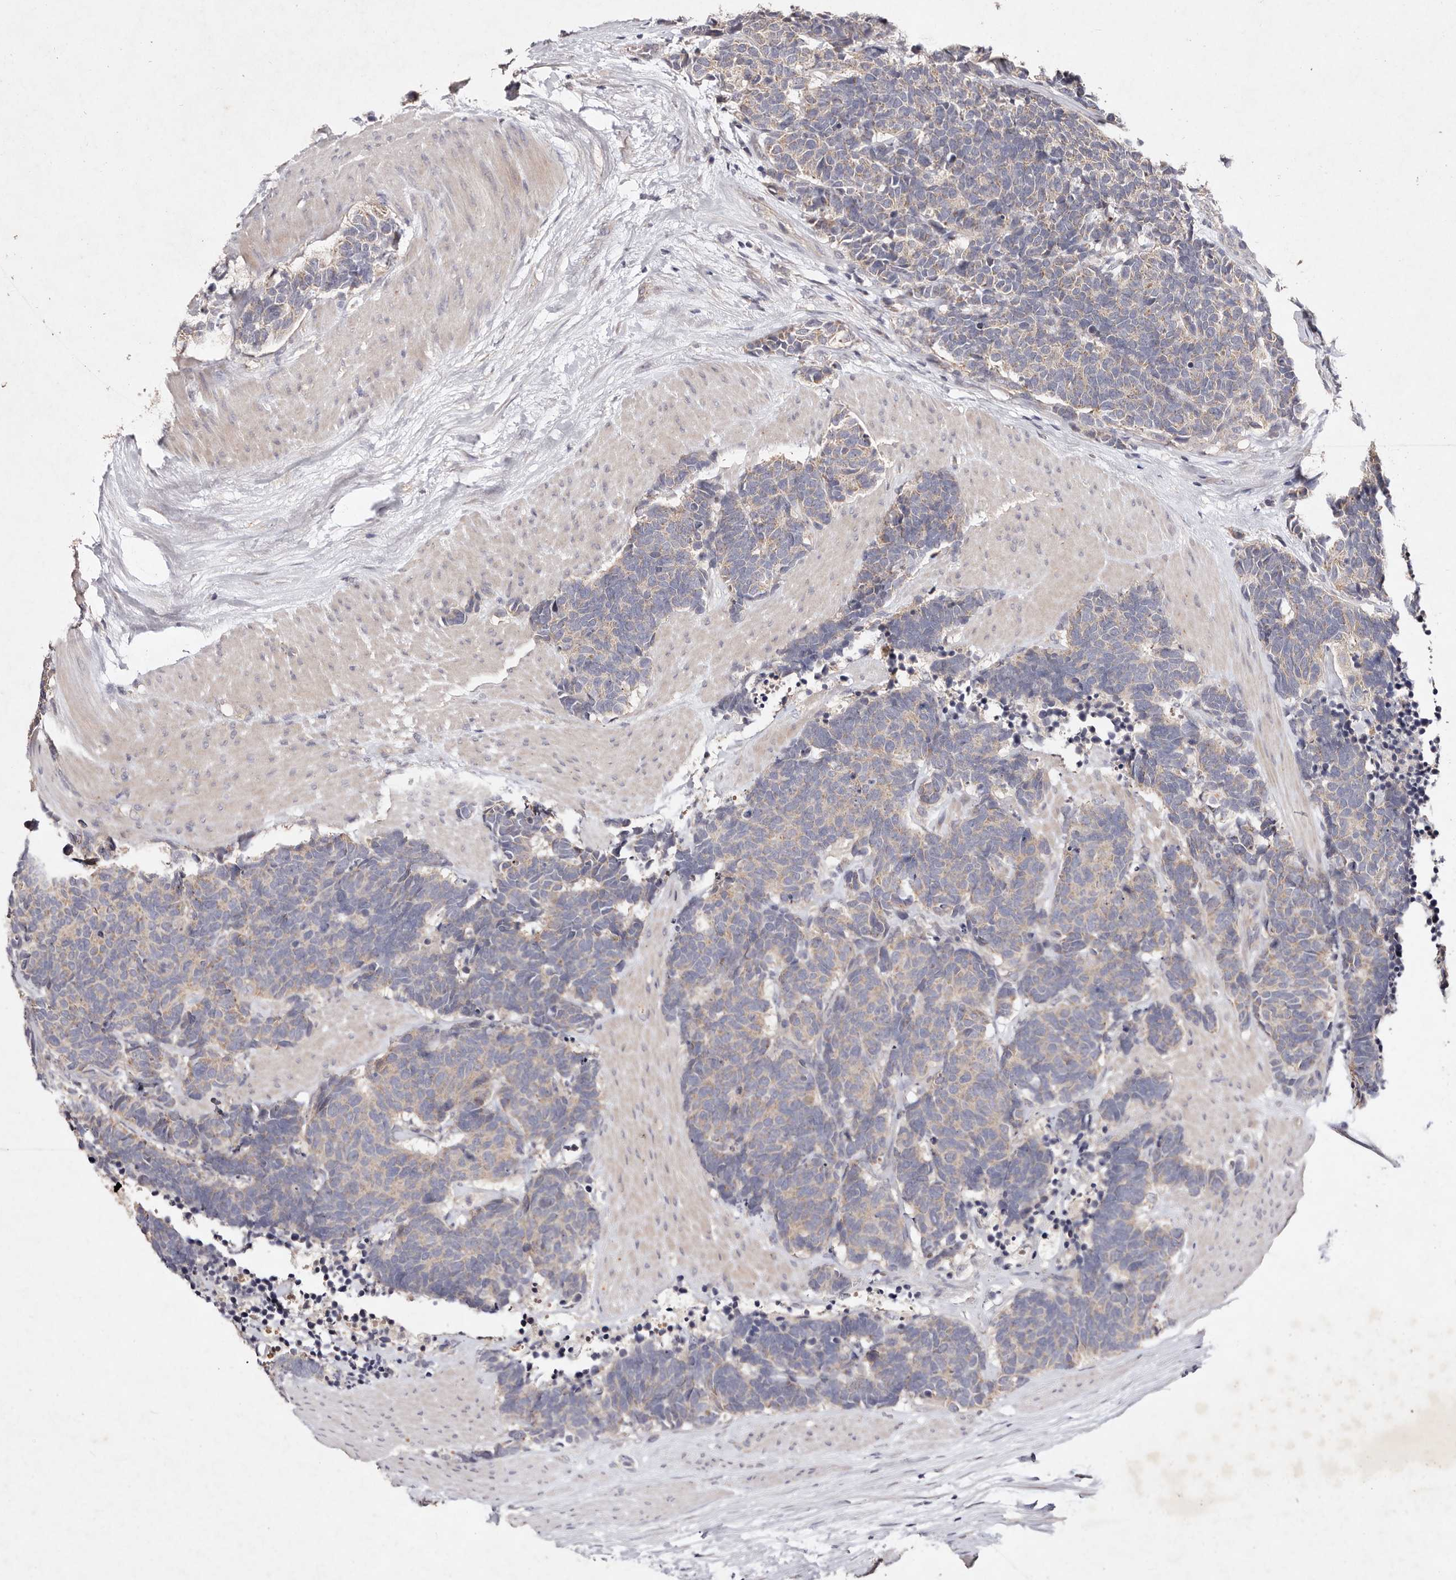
{"staining": {"intensity": "weak", "quantity": "25%-75%", "location": "cytoplasmic/membranous"}, "tissue": "carcinoid", "cell_type": "Tumor cells", "image_type": "cancer", "snomed": [{"axis": "morphology", "description": "Carcinoma, NOS"}, {"axis": "morphology", "description": "Carcinoid, malignant, NOS"}, {"axis": "topography", "description": "Urinary bladder"}], "caption": "Immunohistochemical staining of carcinoid shows low levels of weak cytoplasmic/membranous protein staining in approximately 25%-75% of tumor cells.", "gene": "TSC2", "patient": {"sex": "male", "age": 57}}